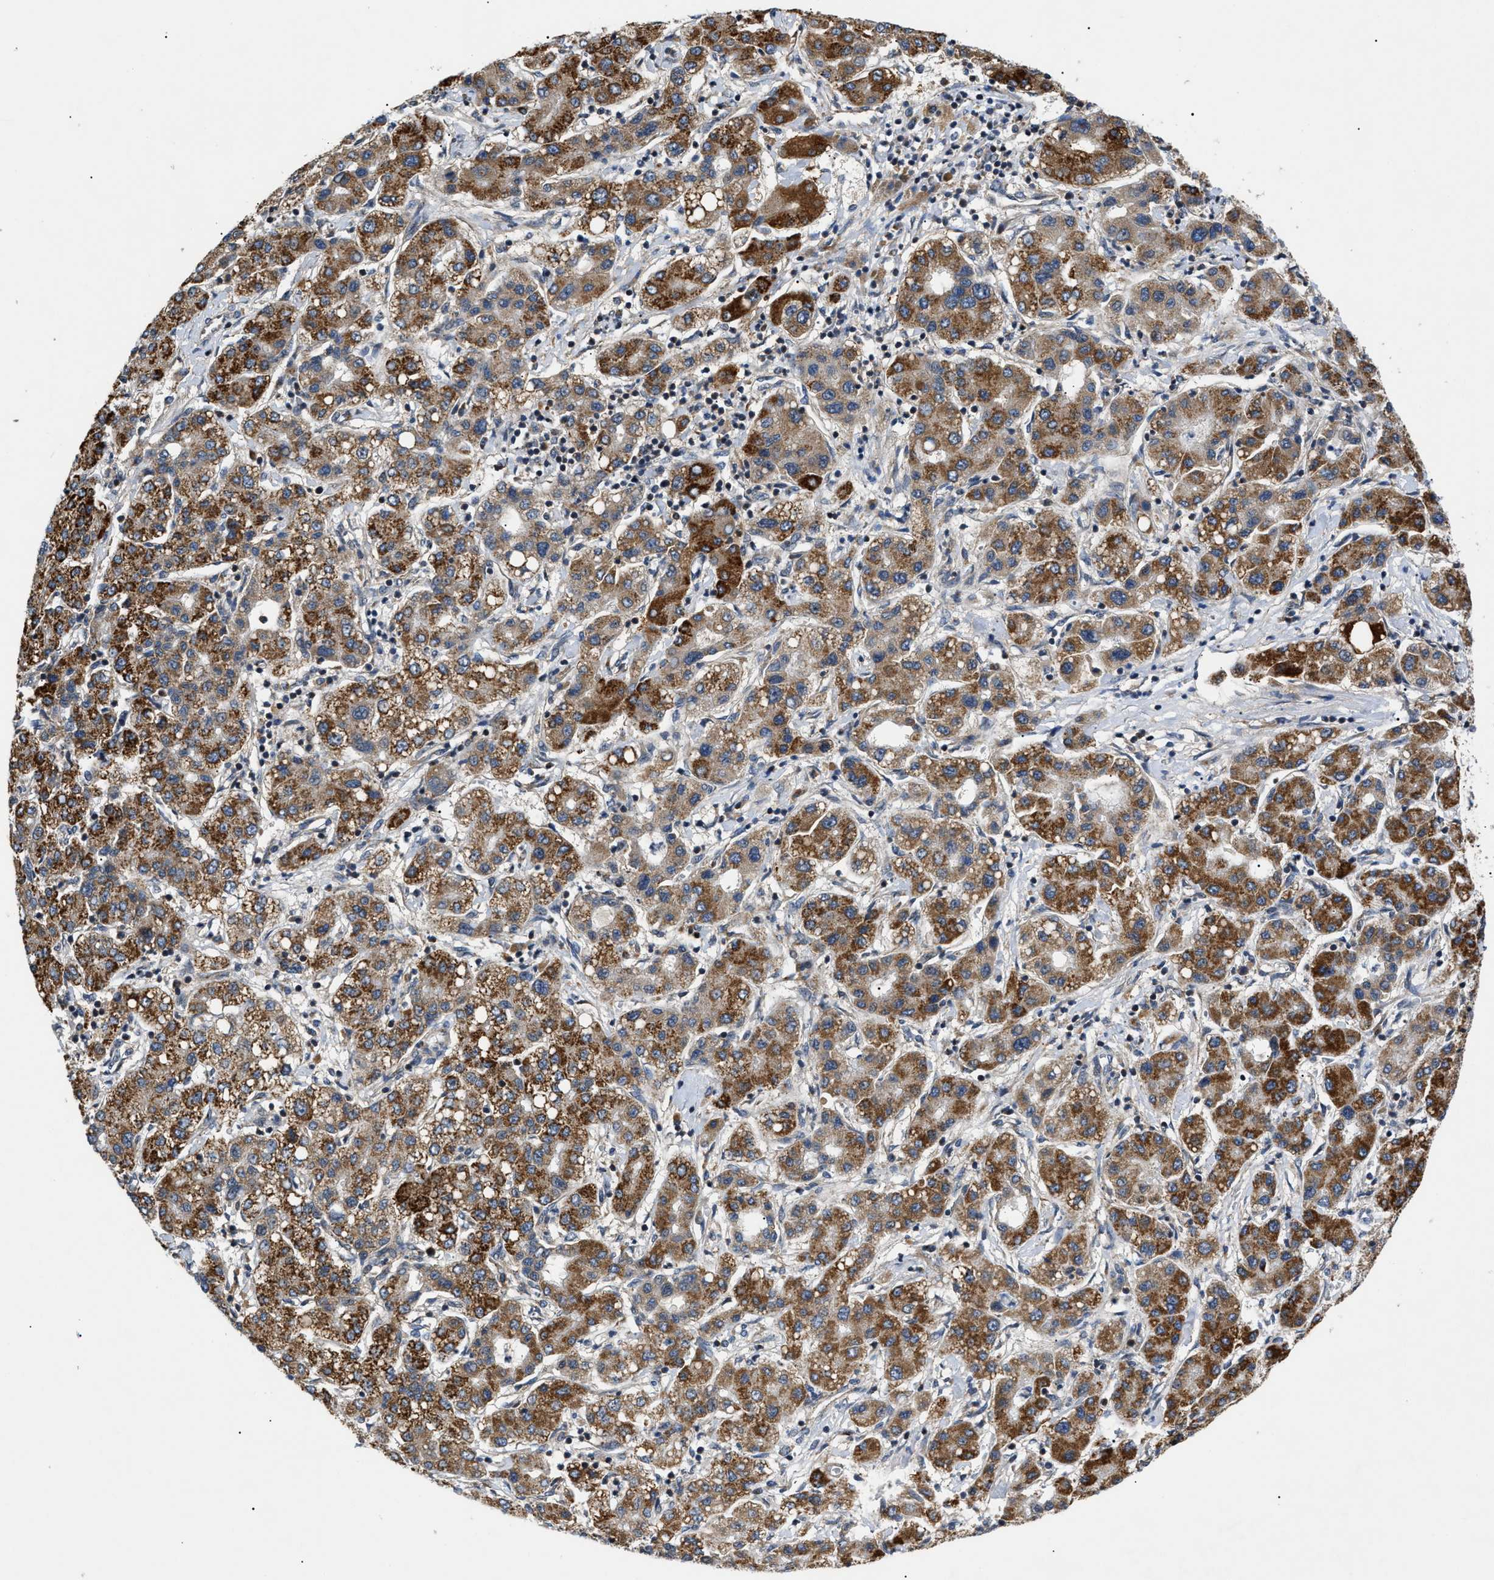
{"staining": {"intensity": "strong", "quantity": ">75%", "location": "cytoplasmic/membranous"}, "tissue": "liver cancer", "cell_type": "Tumor cells", "image_type": "cancer", "snomed": [{"axis": "morphology", "description": "Carcinoma, Hepatocellular, NOS"}, {"axis": "topography", "description": "Liver"}], "caption": "About >75% of tumor cells in human hepatocellular carcinoma (liver) show strong cytoplasmic/membranous protein expression as visualized by brown immunohistochemical staining.", "gene": "ZBTB11", "patient": {"sex": "male", "age": 65}}